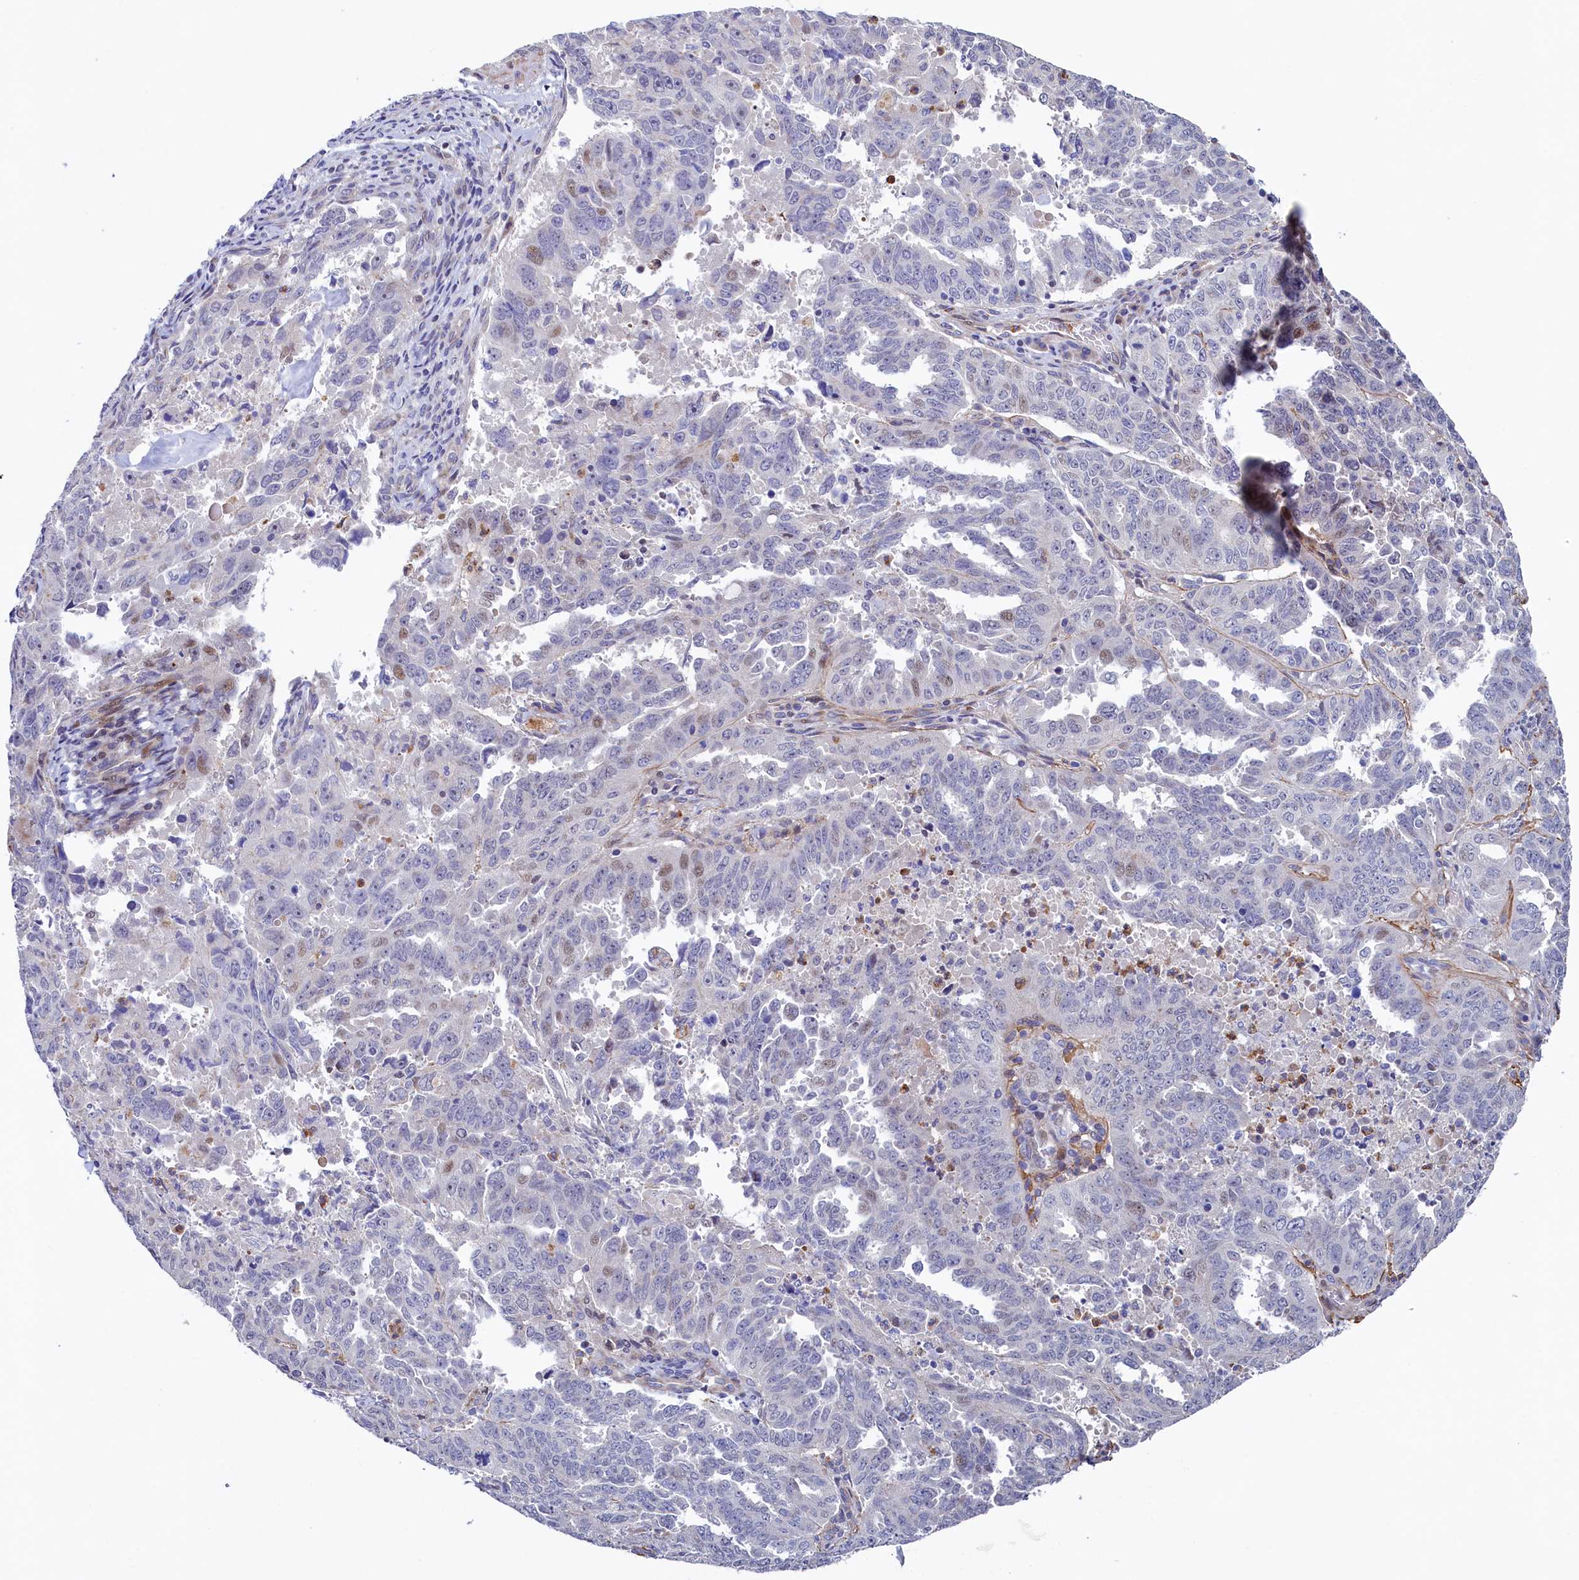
{"staining": {"intensity": "weak", "quantity": "<25%", "location": "nuclear"}, "tissue": "endometrial cancer", "cell_type": "Tumor cells", "image_type": "cancer", "snomed": [{"axis": "morphology", "description": "Adenocarcinoma, NOS"}, {"axis": "topography", "description": "Endometrium"}], "caption": "Histopathology image shows no significant protein staining in tumor cells of endometrial cancer.", "gene": "PIK3C3", "patient": {"sex": "female", "age": 65}}